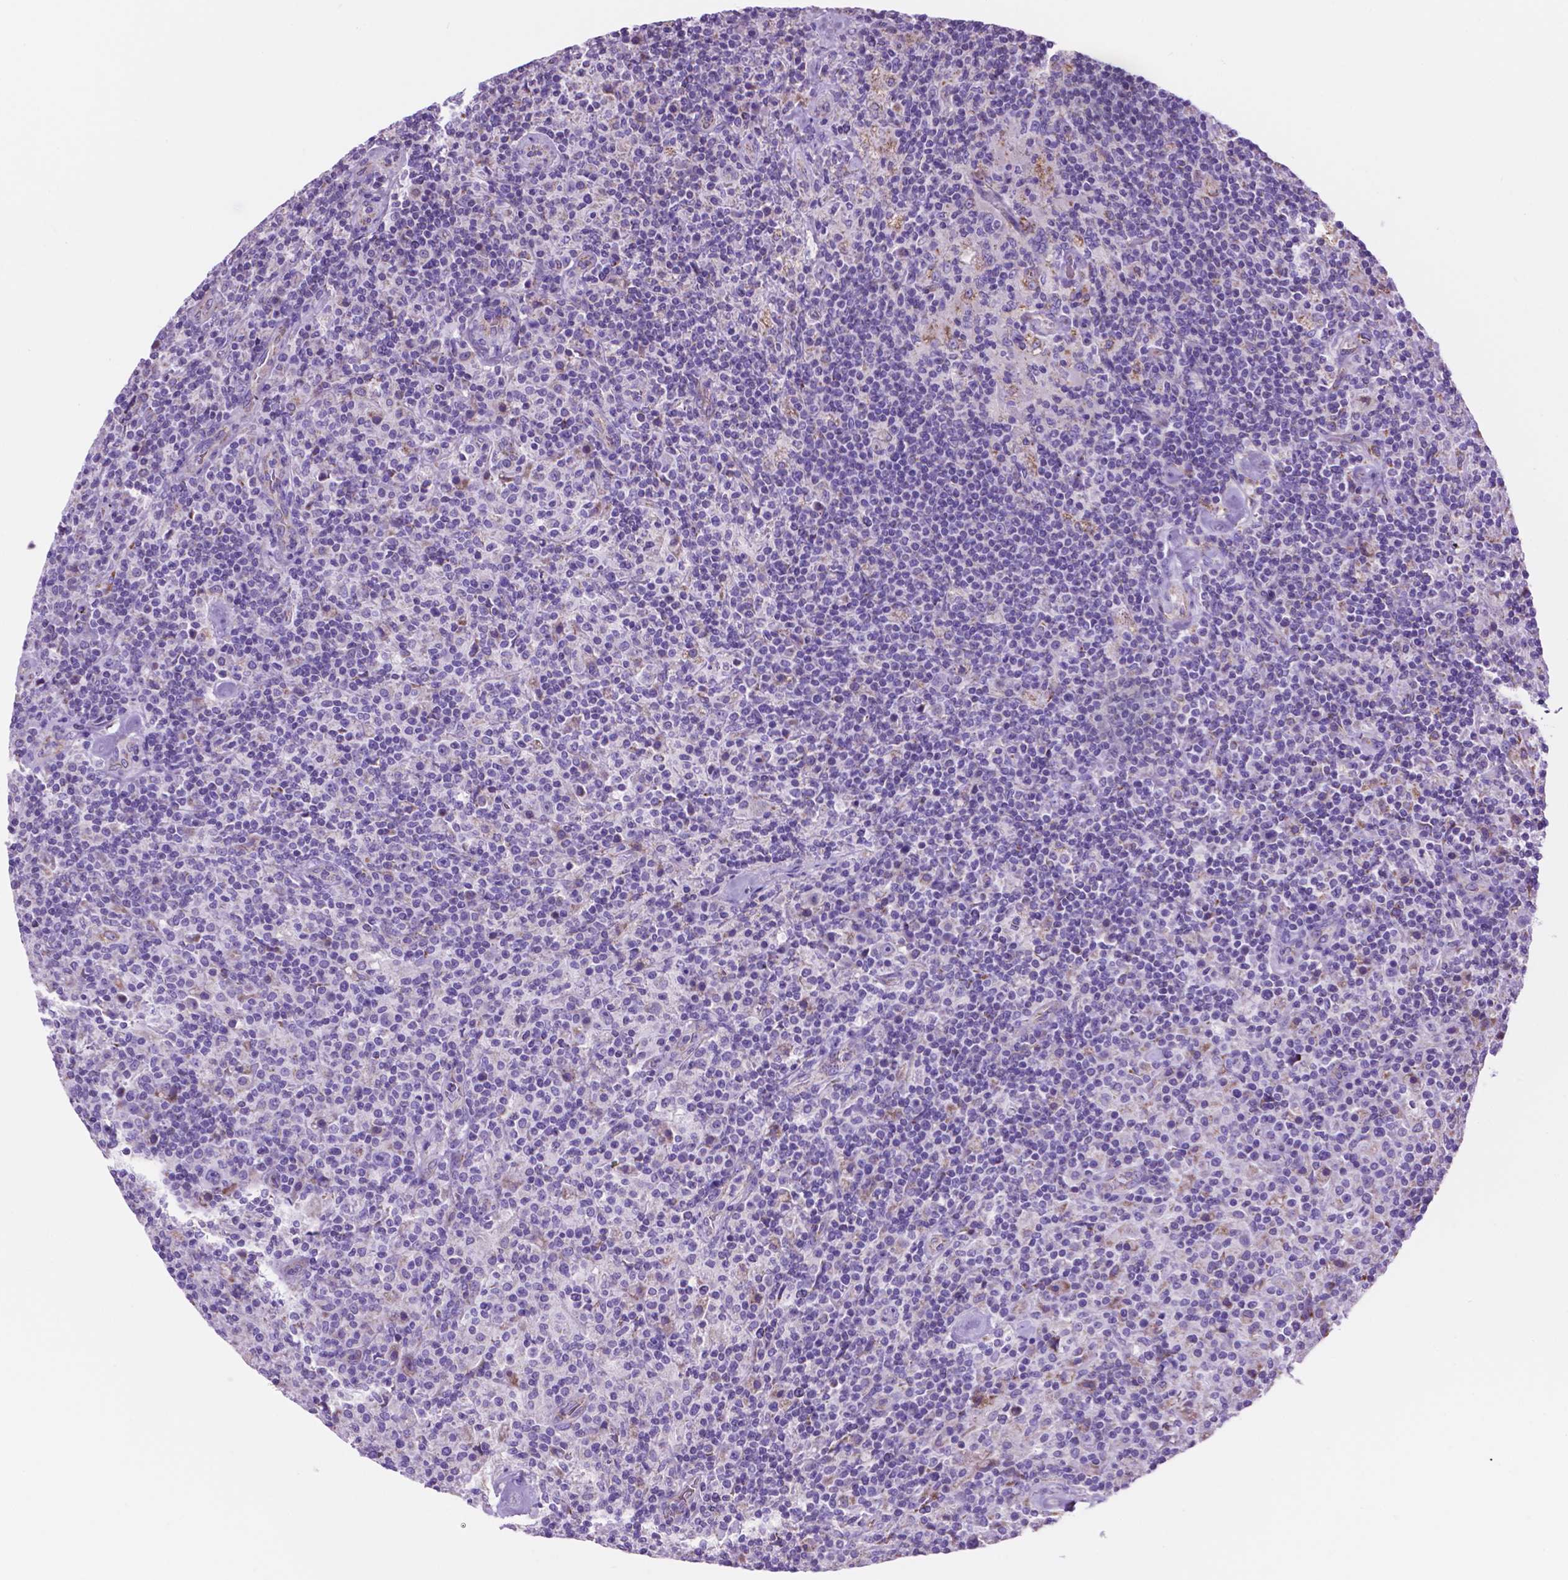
{"staining": {"intensity": "negative", "quantity": "none", "location": "none"}, "tissue": "lymphoma", "cell_type": "Tumor cells", "image_type": "cancer", "snomed": [{"axis": "morphology", "description": "Hodgkin's disease, NOS"}, {"axis": "topography", "description": "Lymph node"}], "caption": "An immunohistochemistry photomicrograph of Hodgkin's disease is shown. There is no staining in tumor cells of Hodgkin's disease.", "gene": "TMEM121B", "patient": {"sex": "male", "age": 70}}